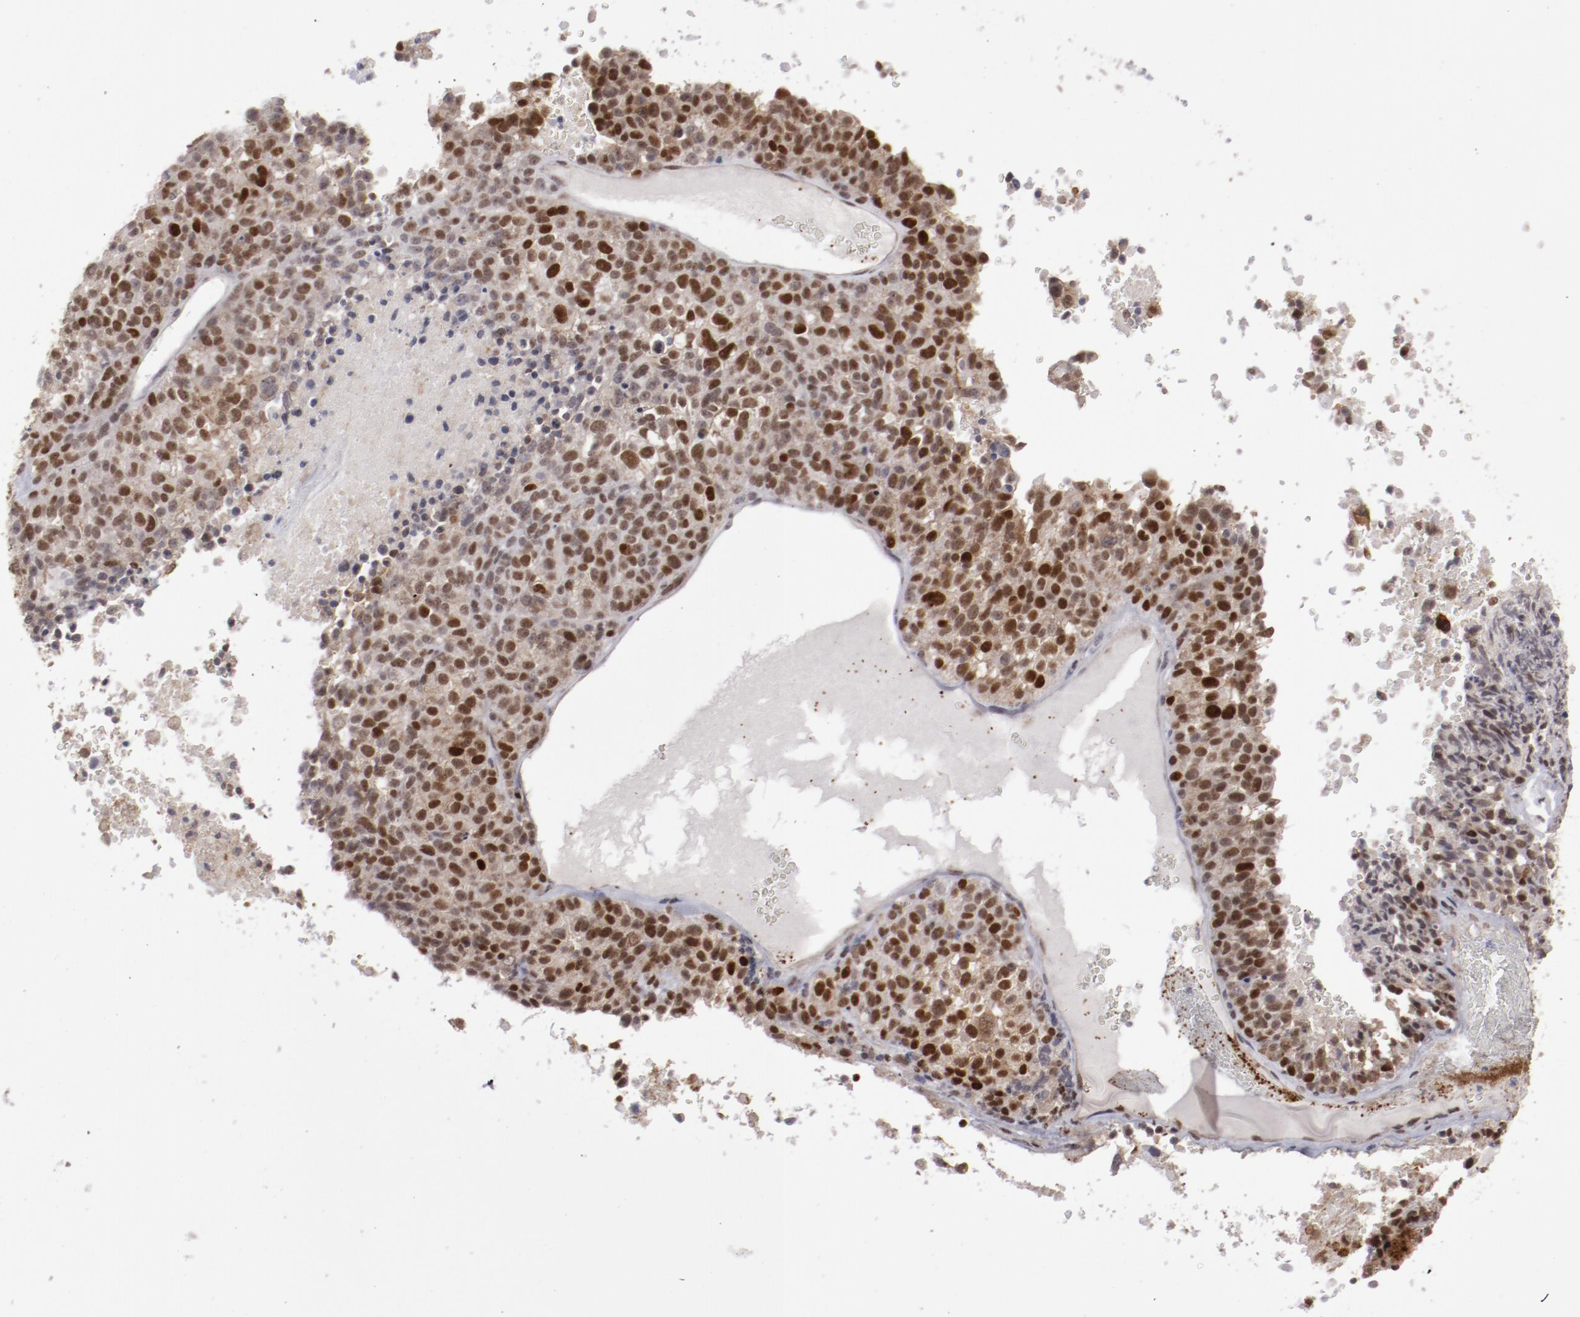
{"staining": {"intensity": "strong", "quantity": "25%-75%", "location": "nuclear"}, "tissue": "melanoma", "cell_type": "Tumor cells", "image_type": "cancer", "snomed": [{"axis": "morphology", "description": "Malignant melanoma, Metastatic site"}, {"axis": "topography", "description": "Cerebral cortex"}], "caption": "Melanoma was stained to show a protein in brown. There is high levels of strong nuclear positivity in approximately 25%-75% of tumor cells.", "gene": "LEF1", "patient": {"sex": "female", "age": 52}}